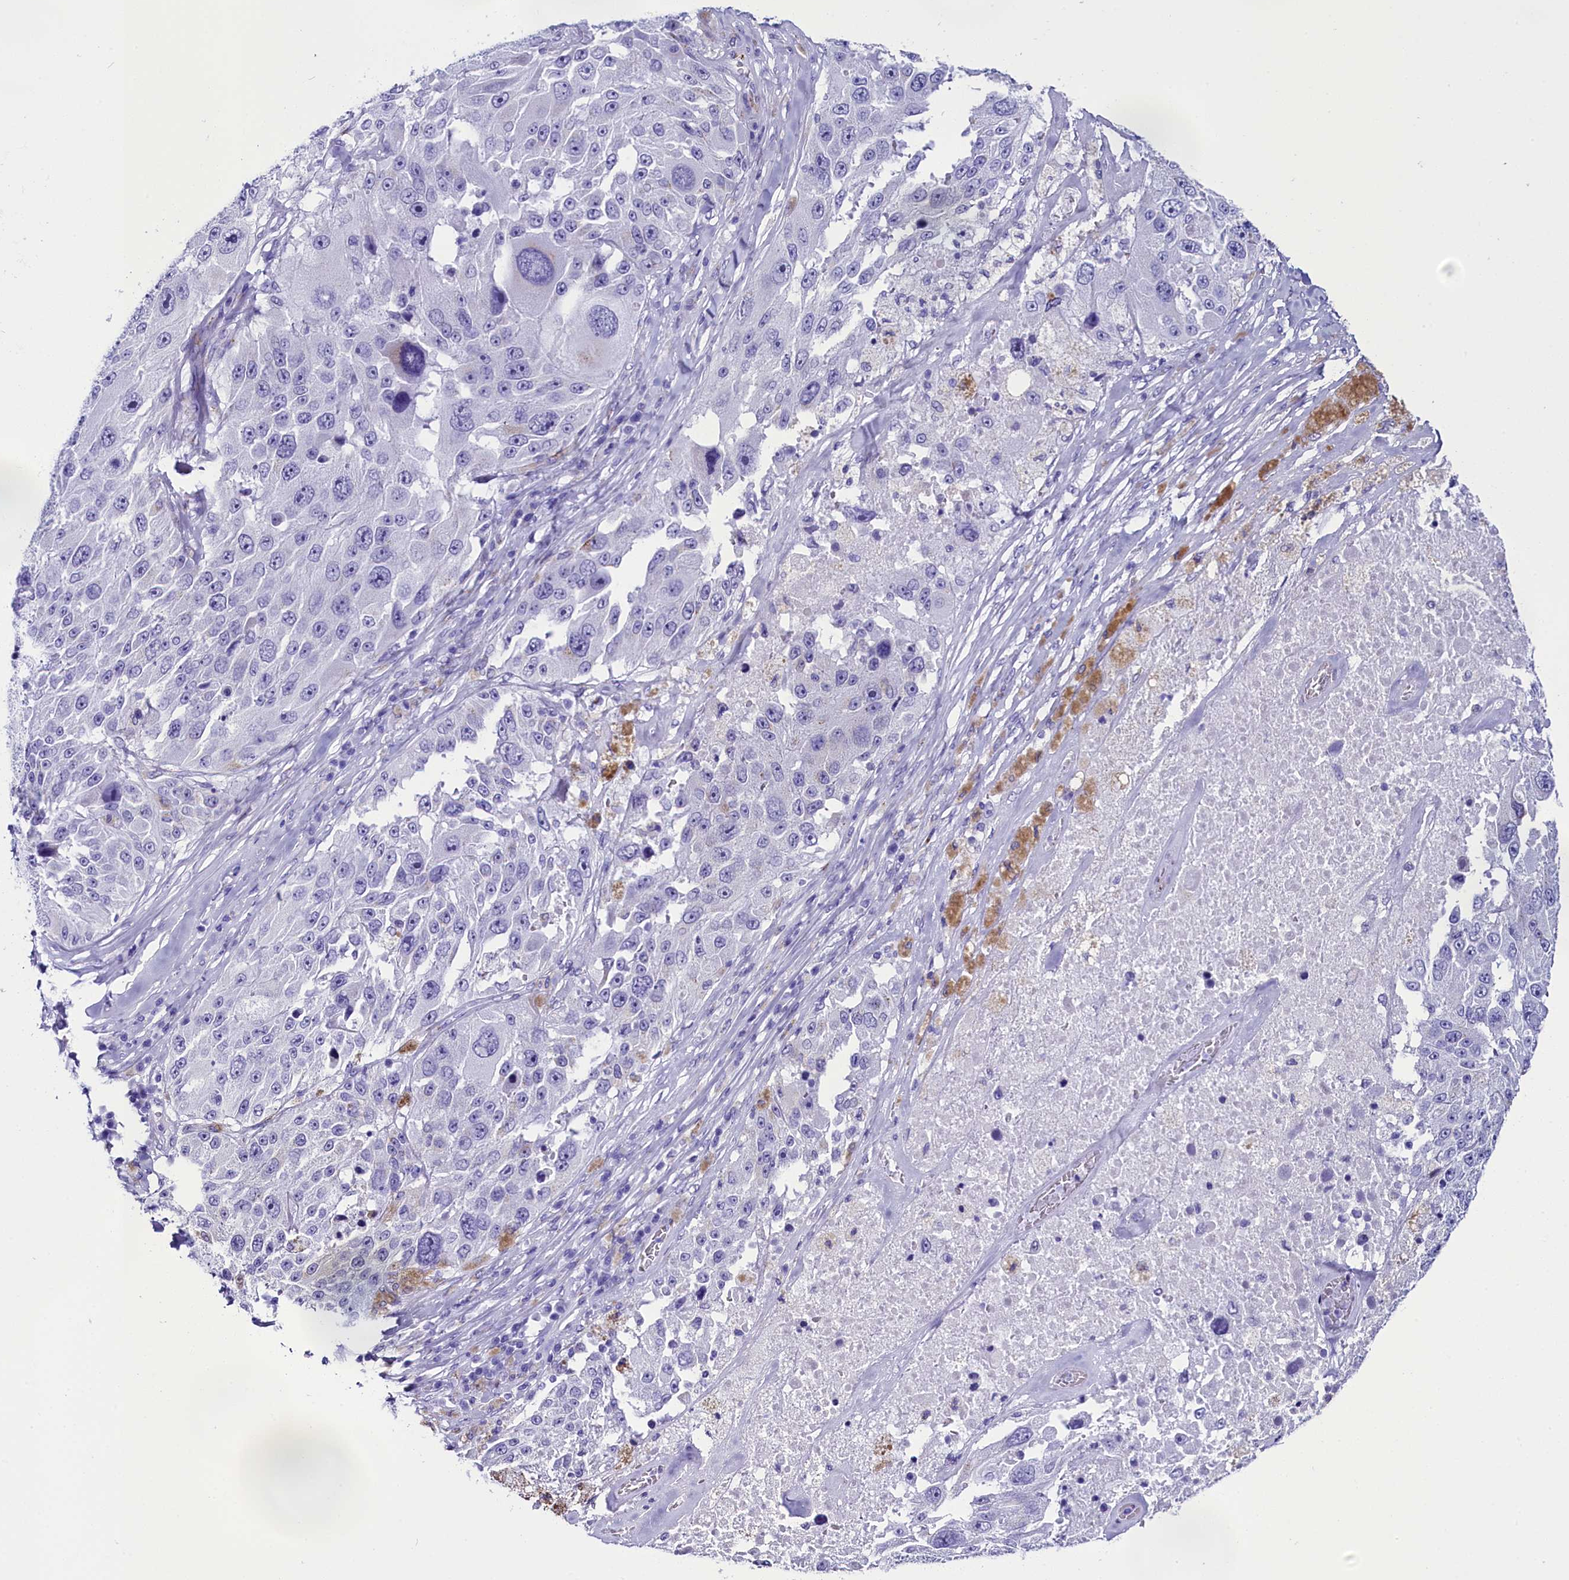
{"staining": {"intensity": "negative", "quantity": "none", "location": "none"}, "tissue": "melanoma", "cell_type": "Tumor cells", "image_type": "cancer", "snomed": [{"axis": "morphology", "description": "Malignant melanoma, Metastatic site"}, {"axis": "topography", "description": "Lymph node"}], "caption": "Tumor cells show no significant staining in malignant melanoma (metastatic site).", "gene": "AP3B2", "patient": {"sex": "male", "age": 62}}